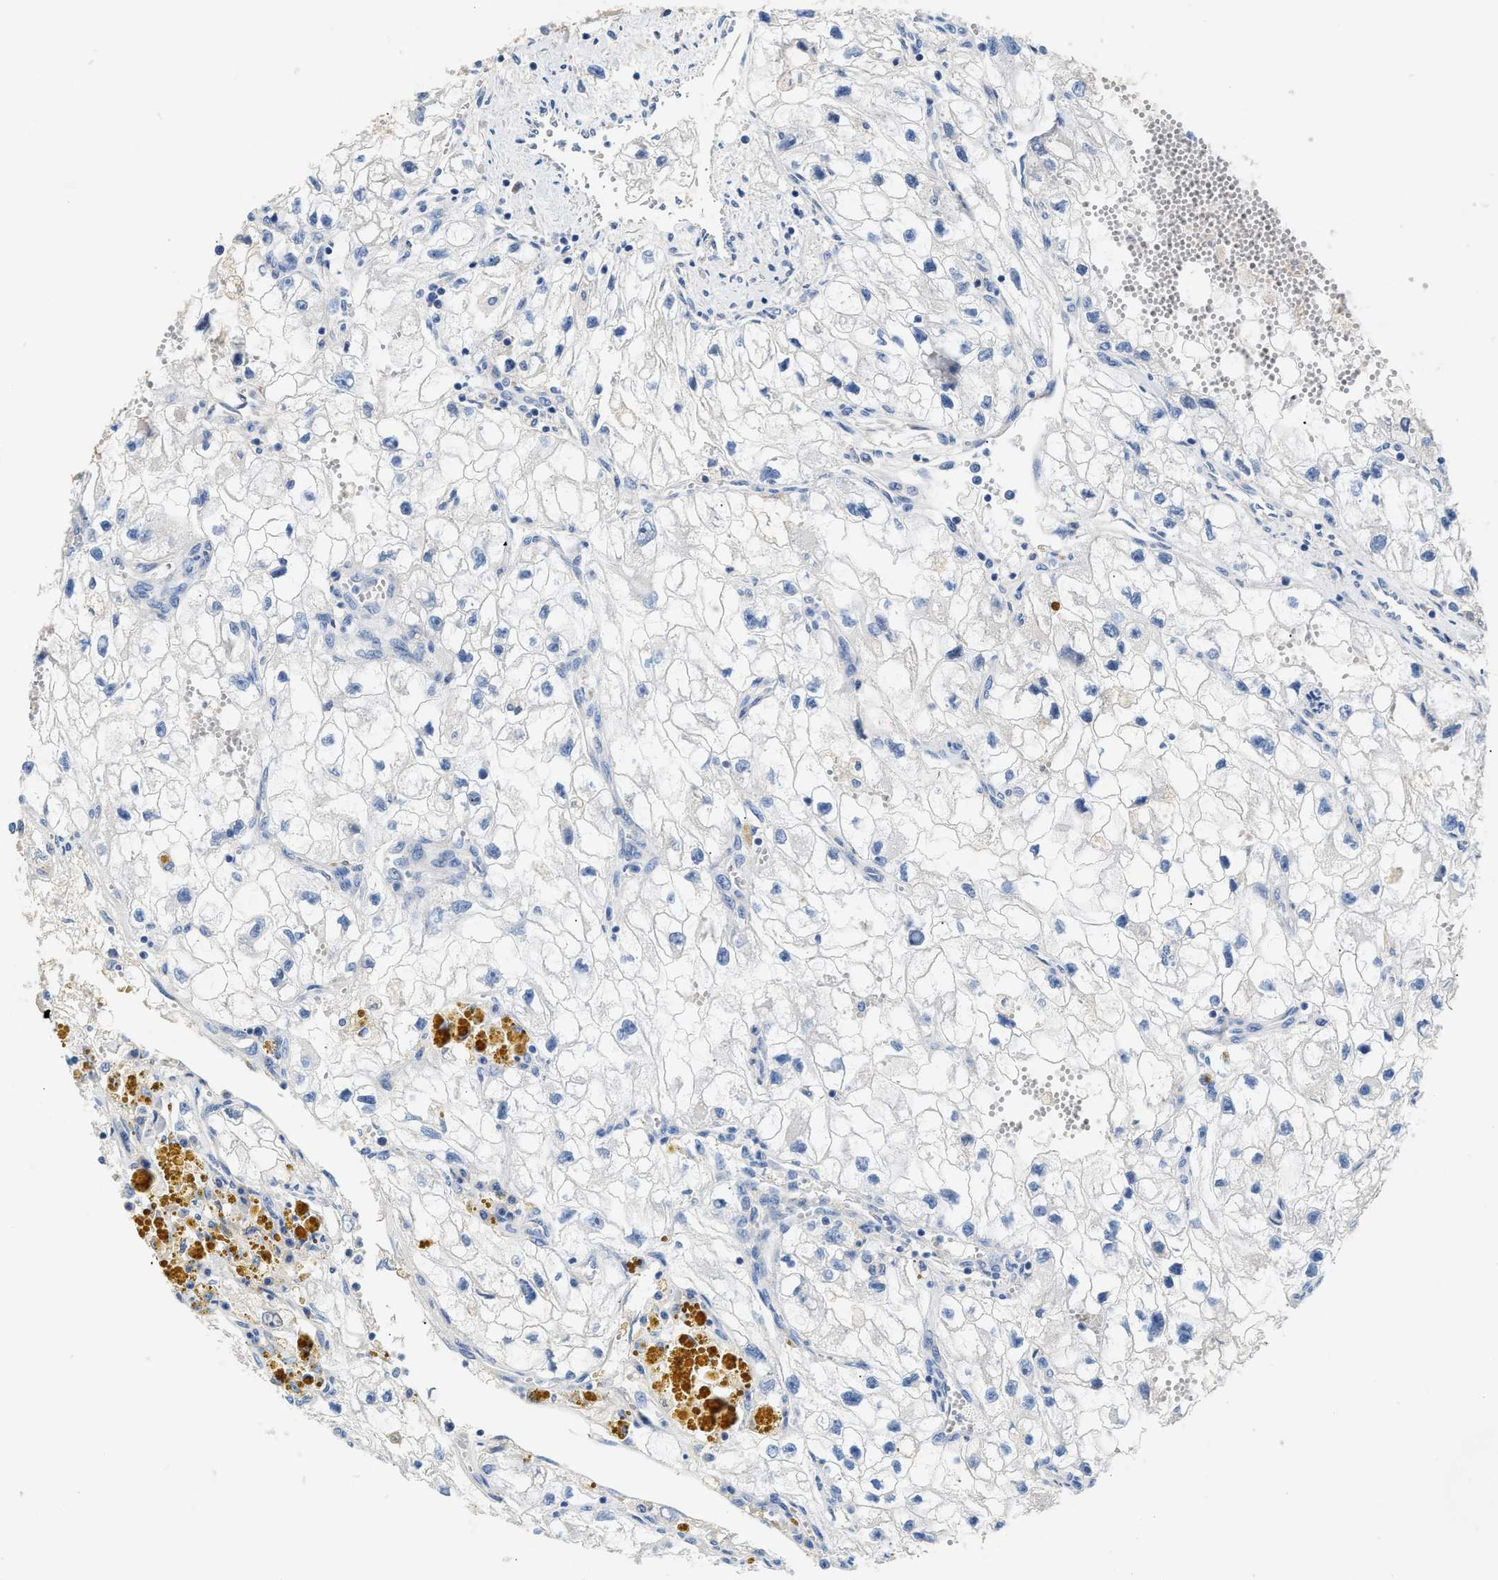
{"staining": {"intensity": "negative", "quantity": "none", "location": "none"}, "tissue": "renal cancer", "cell_type": "Tumor cells", "image_type": "cancer", "snomed": [{"axis": "morphology", "description": "Adenocarcinoma, NOS"}, {"axis": "topography", "description": "Kidney"}], "caption": "IHC micrograph of neoplastic tissue: human renal adenocarcinoma stained with DAB (3,3'-diaminobenzidine) reveals no significant protein expression in tumor cells.", "gene": "IL17RC", "patient": {"sex": "female", "age": 70}}